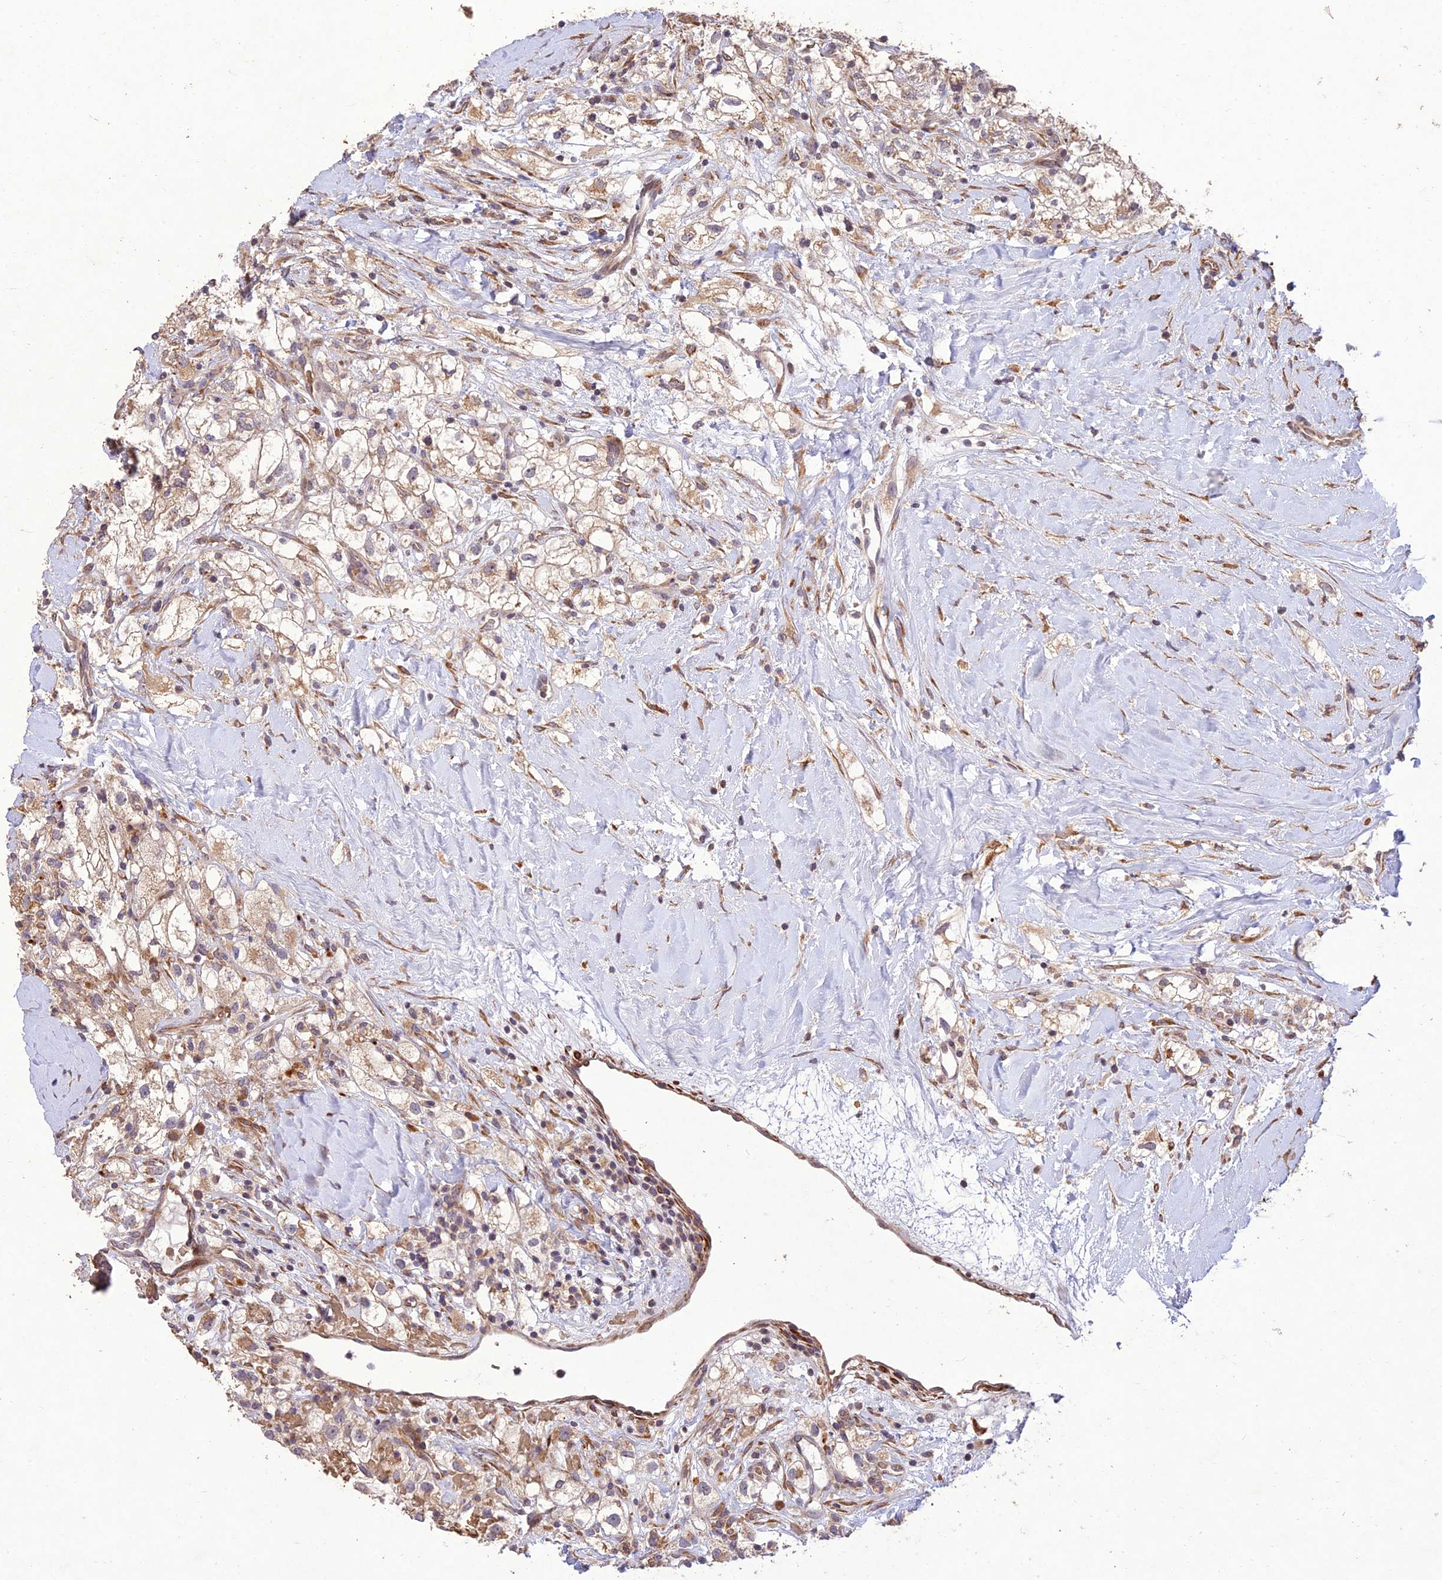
{"staining": {"intensity": "moderate", "quantity": ">75%", "location": "cytoplasmic/membranous"}, "tissue": "renal cancer", "cell_type": "Tumor cells", "image_type": "cancer", "snomed": [{"axis": "morphology", "description": "Adenocarcinoma, NOS"}, {"axis": "topography", "description": "Kidney"}], "caption": "DAB (3,3'-diaminobenzidine) immunohistochemical staining of adenocarcinoma (renal) shows moderate cytoplasmic/membranous protein staining in approximately >75% of tumor cells.", "gene": "PPP1R11", "patient": {"sex": "male", "age": 59}}